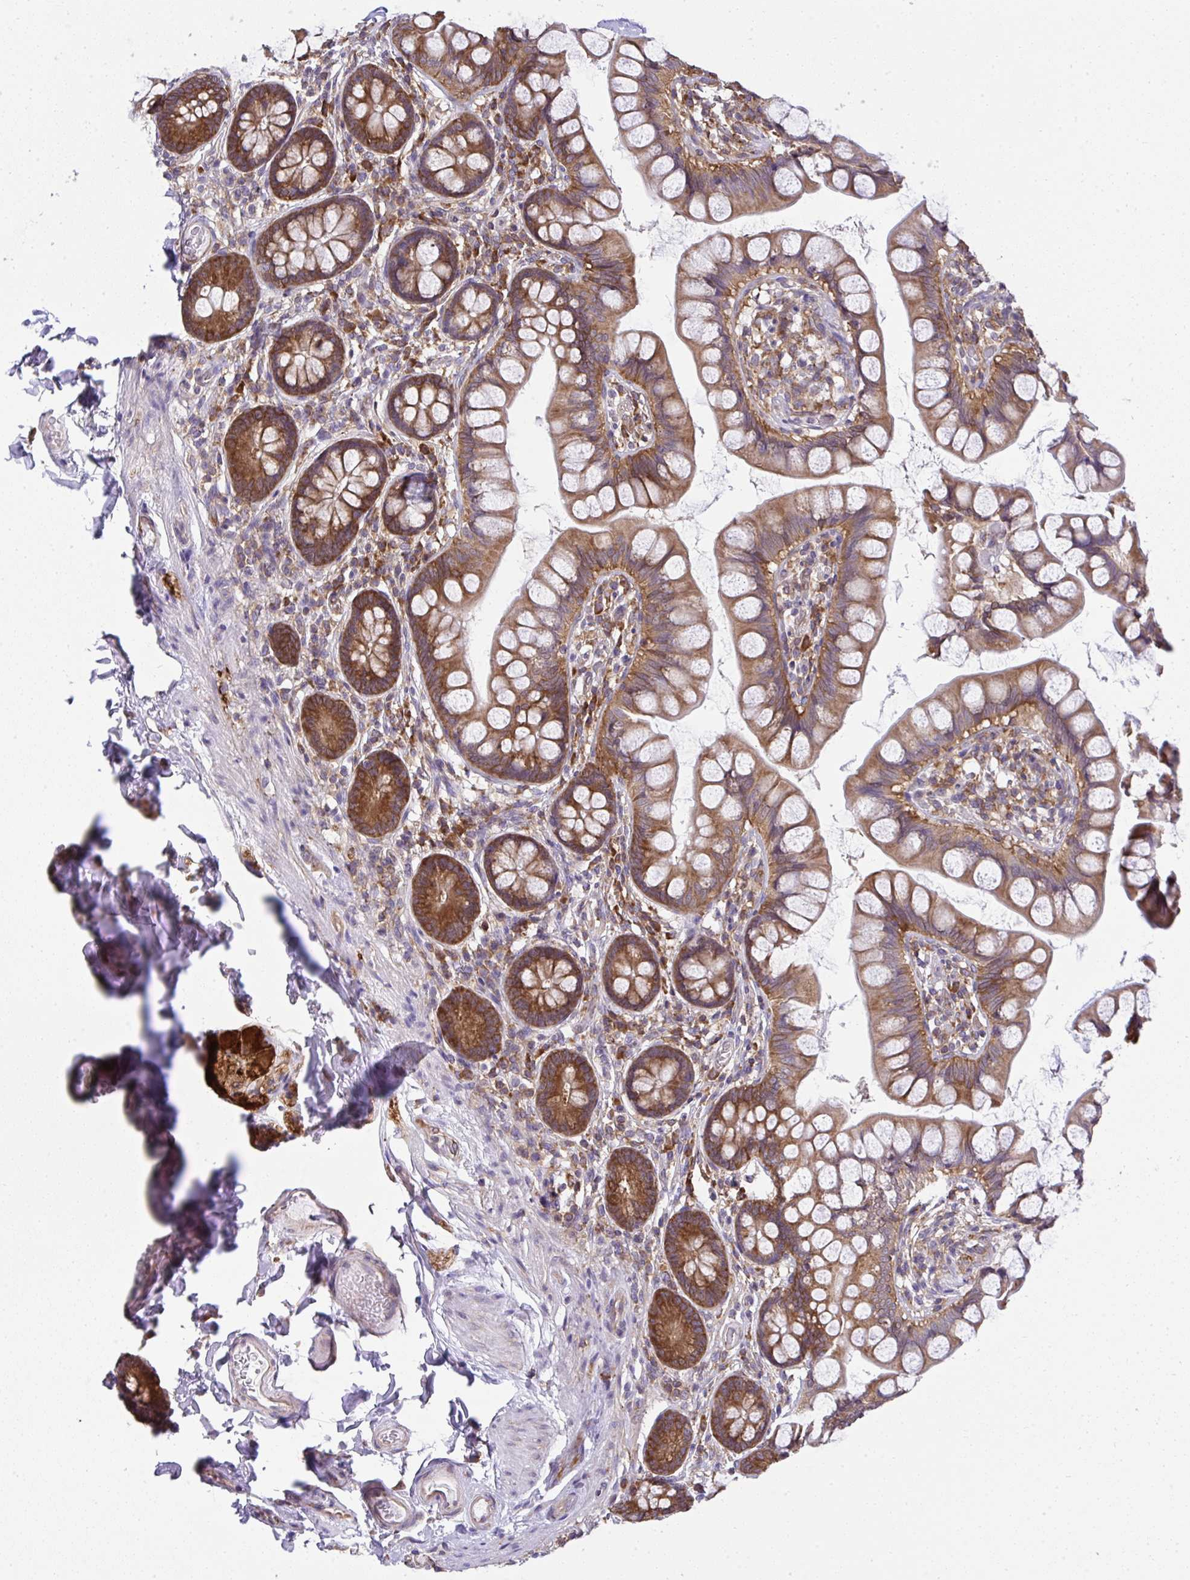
{"staining": {"intensity": "strong", "quantity": ">75%", "location": "cytoplasmic/membranous"}, "tissue": "small intestine", "cell_type": "Glandular cells", "image_type": "normal", "snomed": [{"axis": "morphology", "description": "Normal tissue, NOS"}, {"axis": "topography", "description": "Small intestine"}], "caption": "This image shows immunohistochemistry staining of normal small intestine, with high strong cytoplasmic/membranous staining in about >75% of glandular cells.", "gene": "RPS7", "patient": {"sex": "male", "age": 70}}